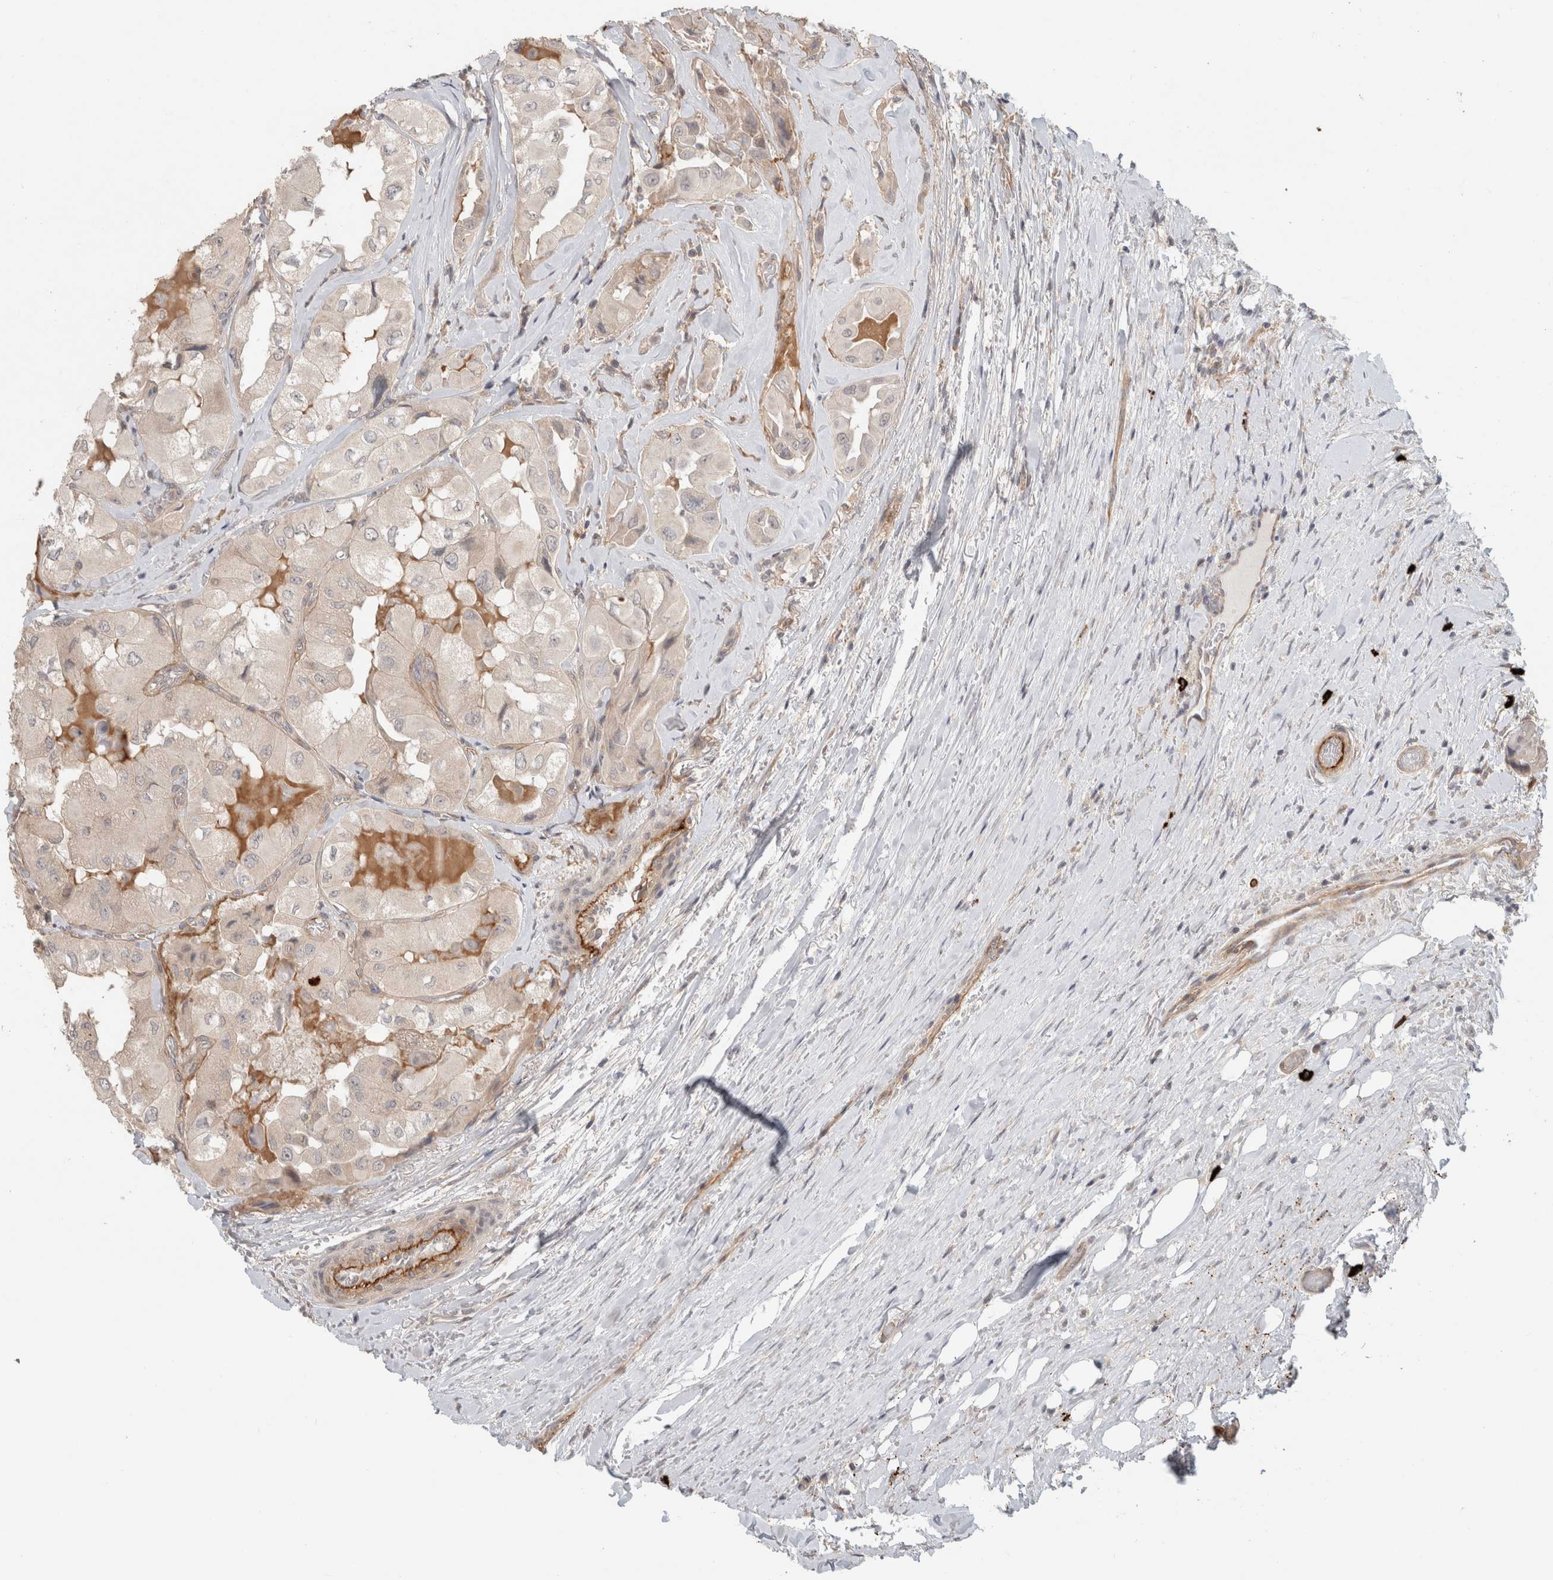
{"staining": {"intensity": "negative", "quantity": "none", "location": "none"}, "tissue": "thyroid cancer", "cell_type": "Tumor cells", "image_type": "cancer", "snomed": [{"axis": "morphology", "description": "Papillary adenocarcinoma, NOS"}, {"axis": "topography", "description": "Thyroid gland"}], "caption": "The image reveals no significant expression in tumor cells of papillary adenocarcinoma (thyroid). Brightfield microscopy of immunohistochemistry (IHC) stained with DAB (3,3'-diaminobenzidine) (brown) and hematoxylin (blue), captured at high magnification.", "gene": "HSPG2", "patient": {"sex": "female", "age": 59}}